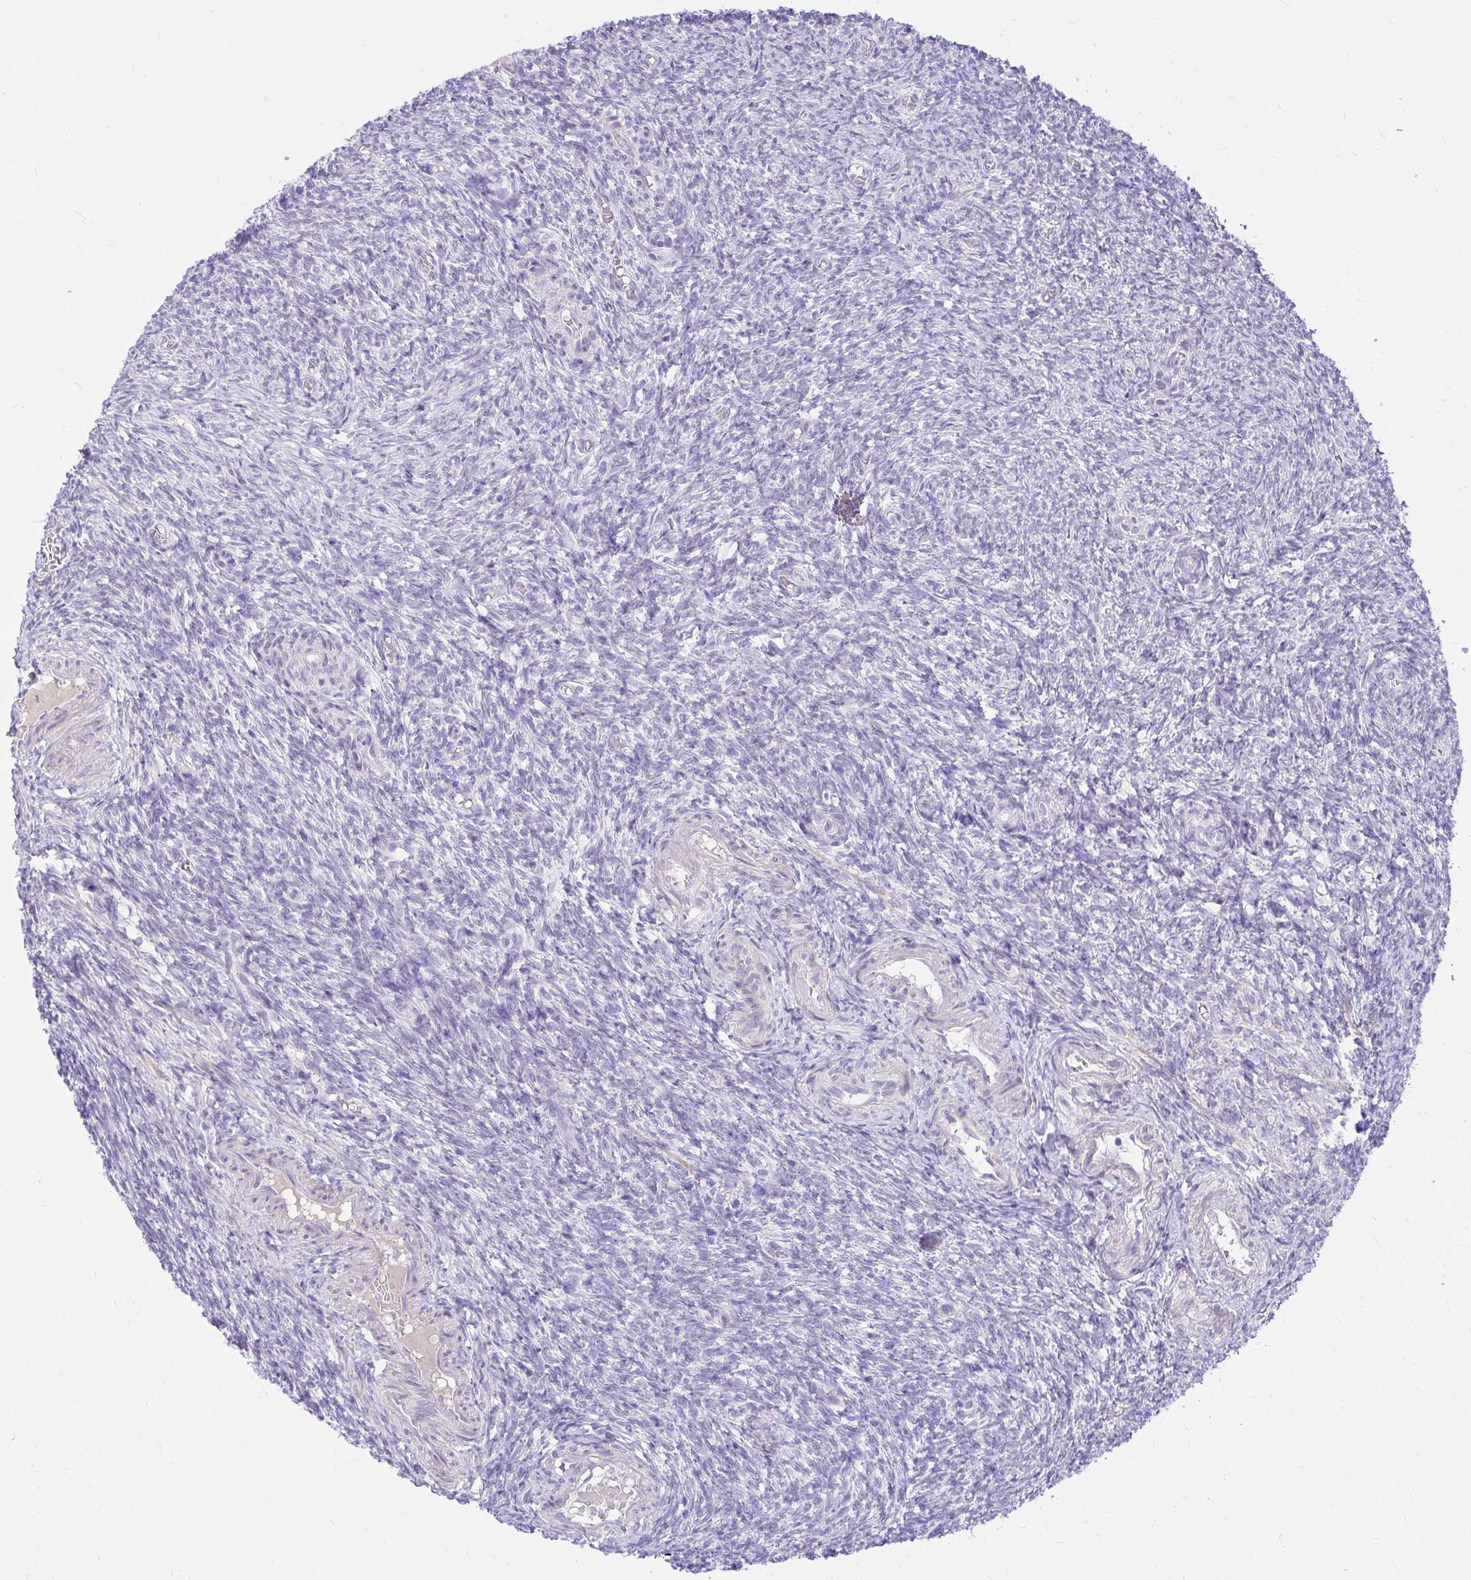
{"staining": {"intensity": "negative", "quantity": "none", "location": "none"}, "tissue": "ovary", "cell_type": "Ovarian stroma cells", "image_type": "normal", "snomed": [{"axis": "morphology", "description": "Normal tissue, NOS"}, {"axis": "topography", "description": "Ovary"}], "caption": "A high-resolution histopathology image shows immunohistochemistry (IHC) staining of normal ovary, which exhibits no significant positivity in ovarian stroma cells.", "gene": "PKN3", "patient": {"sex": "female", "age": 39}}